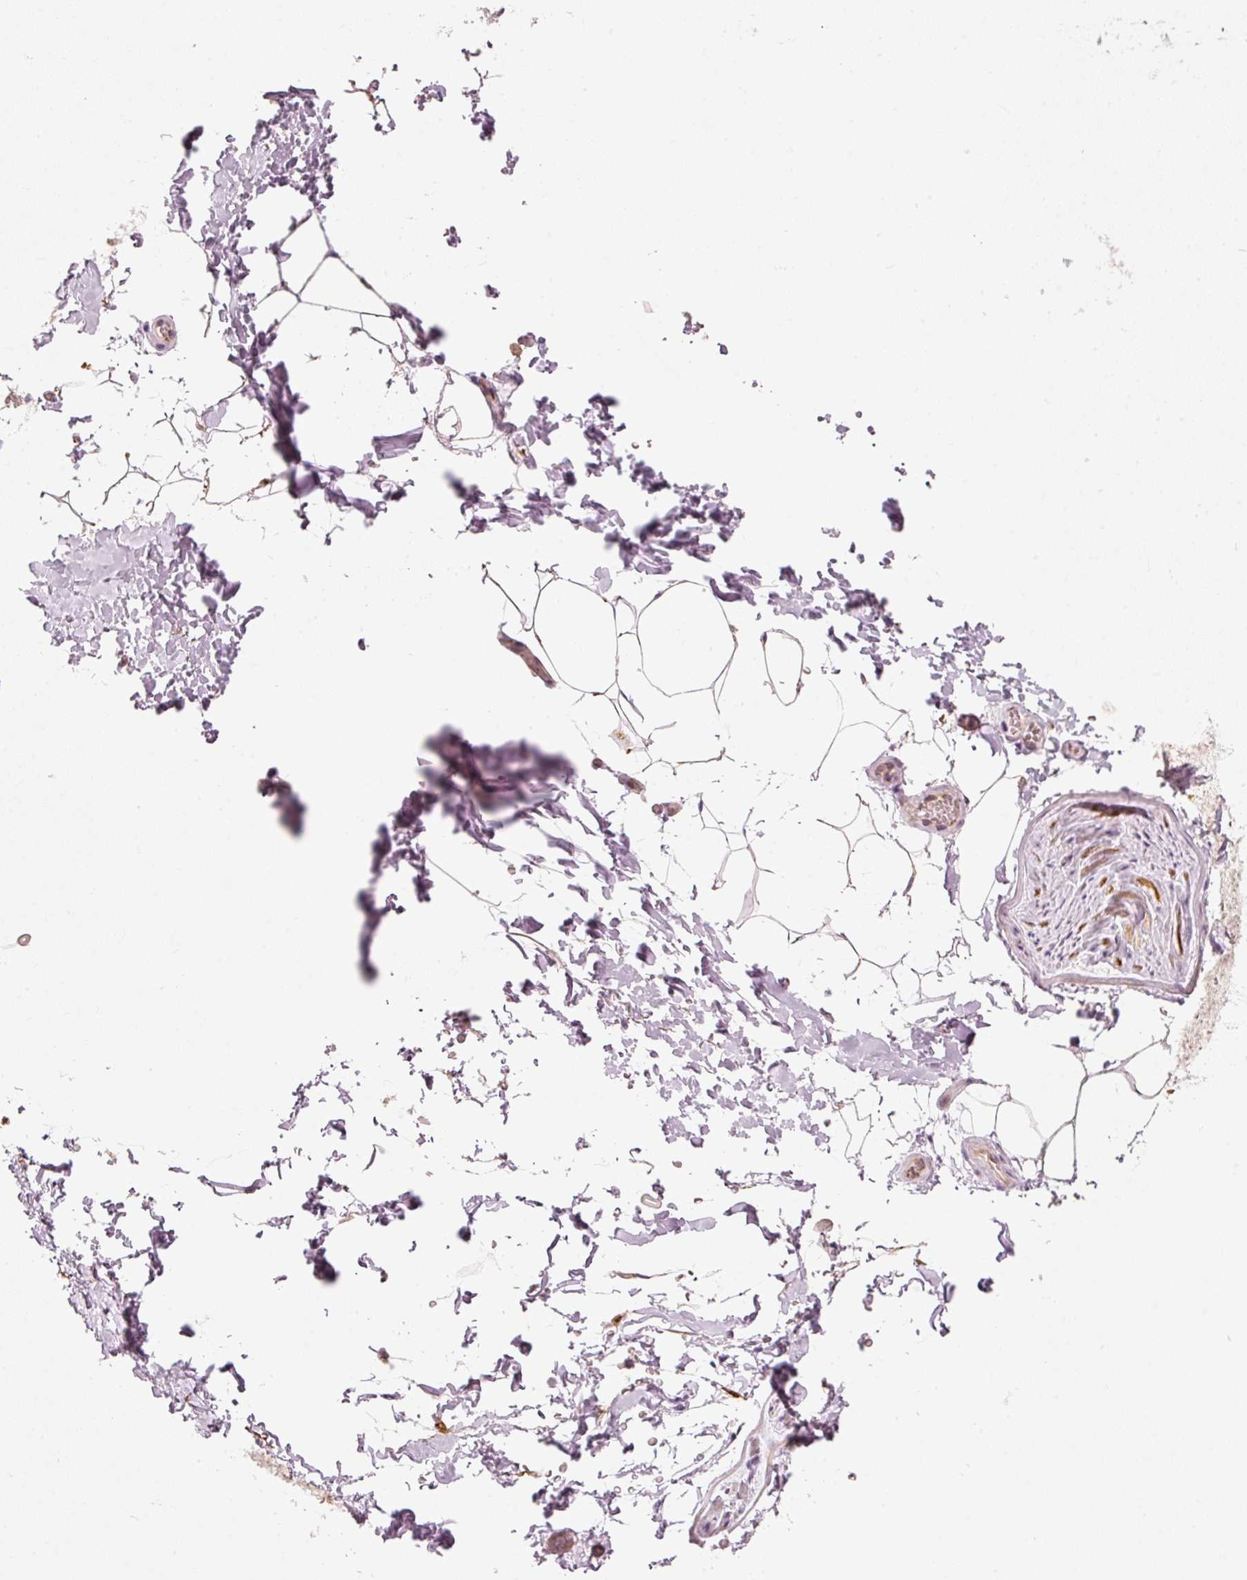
{"staining": {"intensity": "weak", "quantity": "<25%", "location": "cytoplasmic/membranous"}, "tissue": "adipose tissue", "cell_type": "Adipocytes", "image_type": "normal", "snomed": [{"axis": "morphology", "description": "Normal tissue, NOS"}, {"axis": "topography", "description": "Vascular tissue"}, {"axis": "topography", "description": "Peripheral nerve tissue"}], "caption": "IHC photomicrograph of unremarkable human adipose tissue stained for a protein (brown), which exhibits no positivity in adipocytes.", "gene": "SLC20A1", "patient": {"sex": "male", "age": 41}}